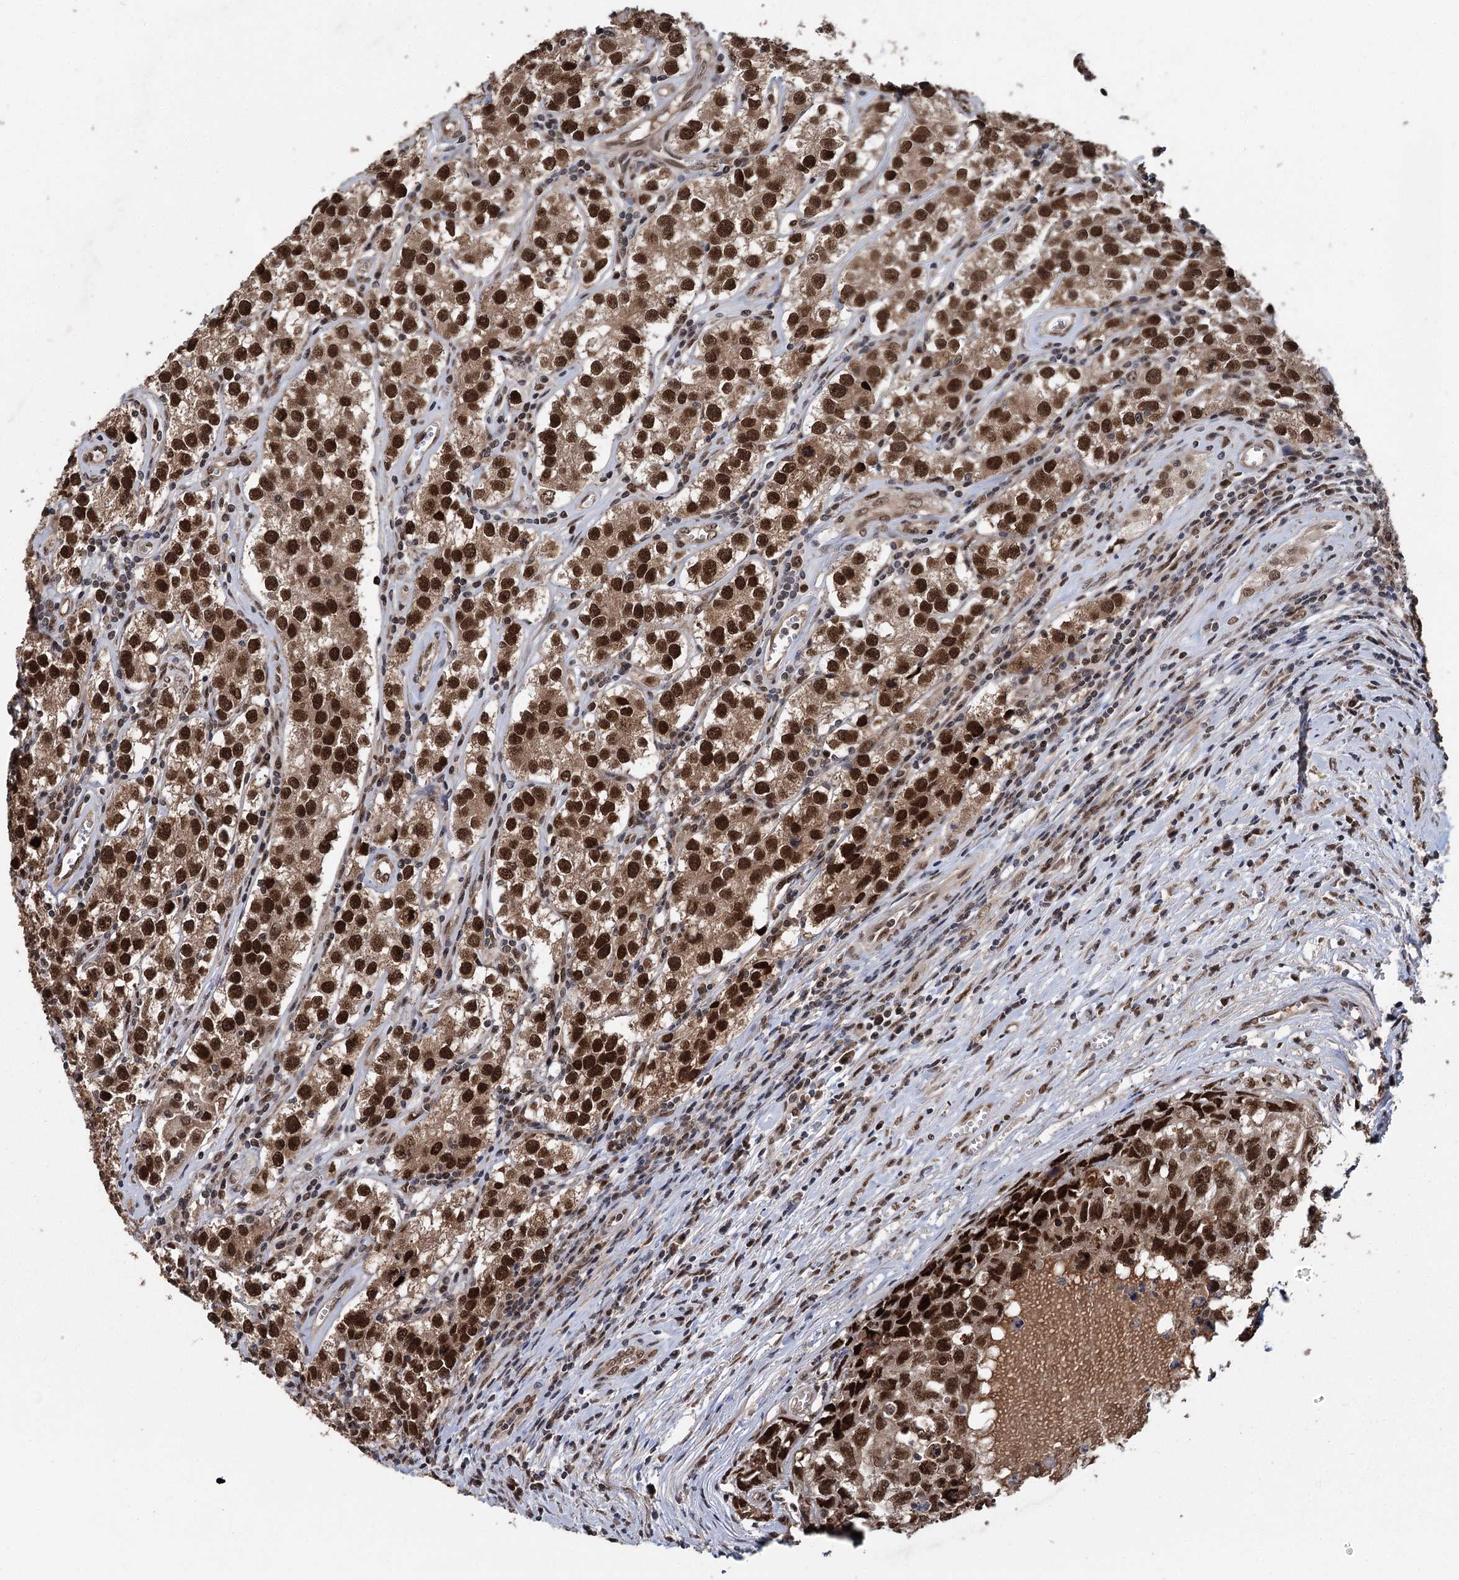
{"staining": {"intensity": "strong", "quantity": ">75%", "location": "cytoplasmic/membranous,nuclear"}, "tissue": "testis cancer", "cell_type": "Tumor cells", "image_type": "cancer", "snomed": [{"axis": "morphology", "description": "Seminoma, NOS"}, {"axis": "morphology", "description": "Carcinoma, Embryonal, NOS"}, {"axis": "topography", "description": "Testis"}], "caption": "About >75% of tumor cells in testis cancer reveal strong cytoplasmic/membranous and nuclear protein positivity as visualized by brown immunohistochemical staining.", "gene": "MYG1", "patient": {"sex": "male", "age": 43}}